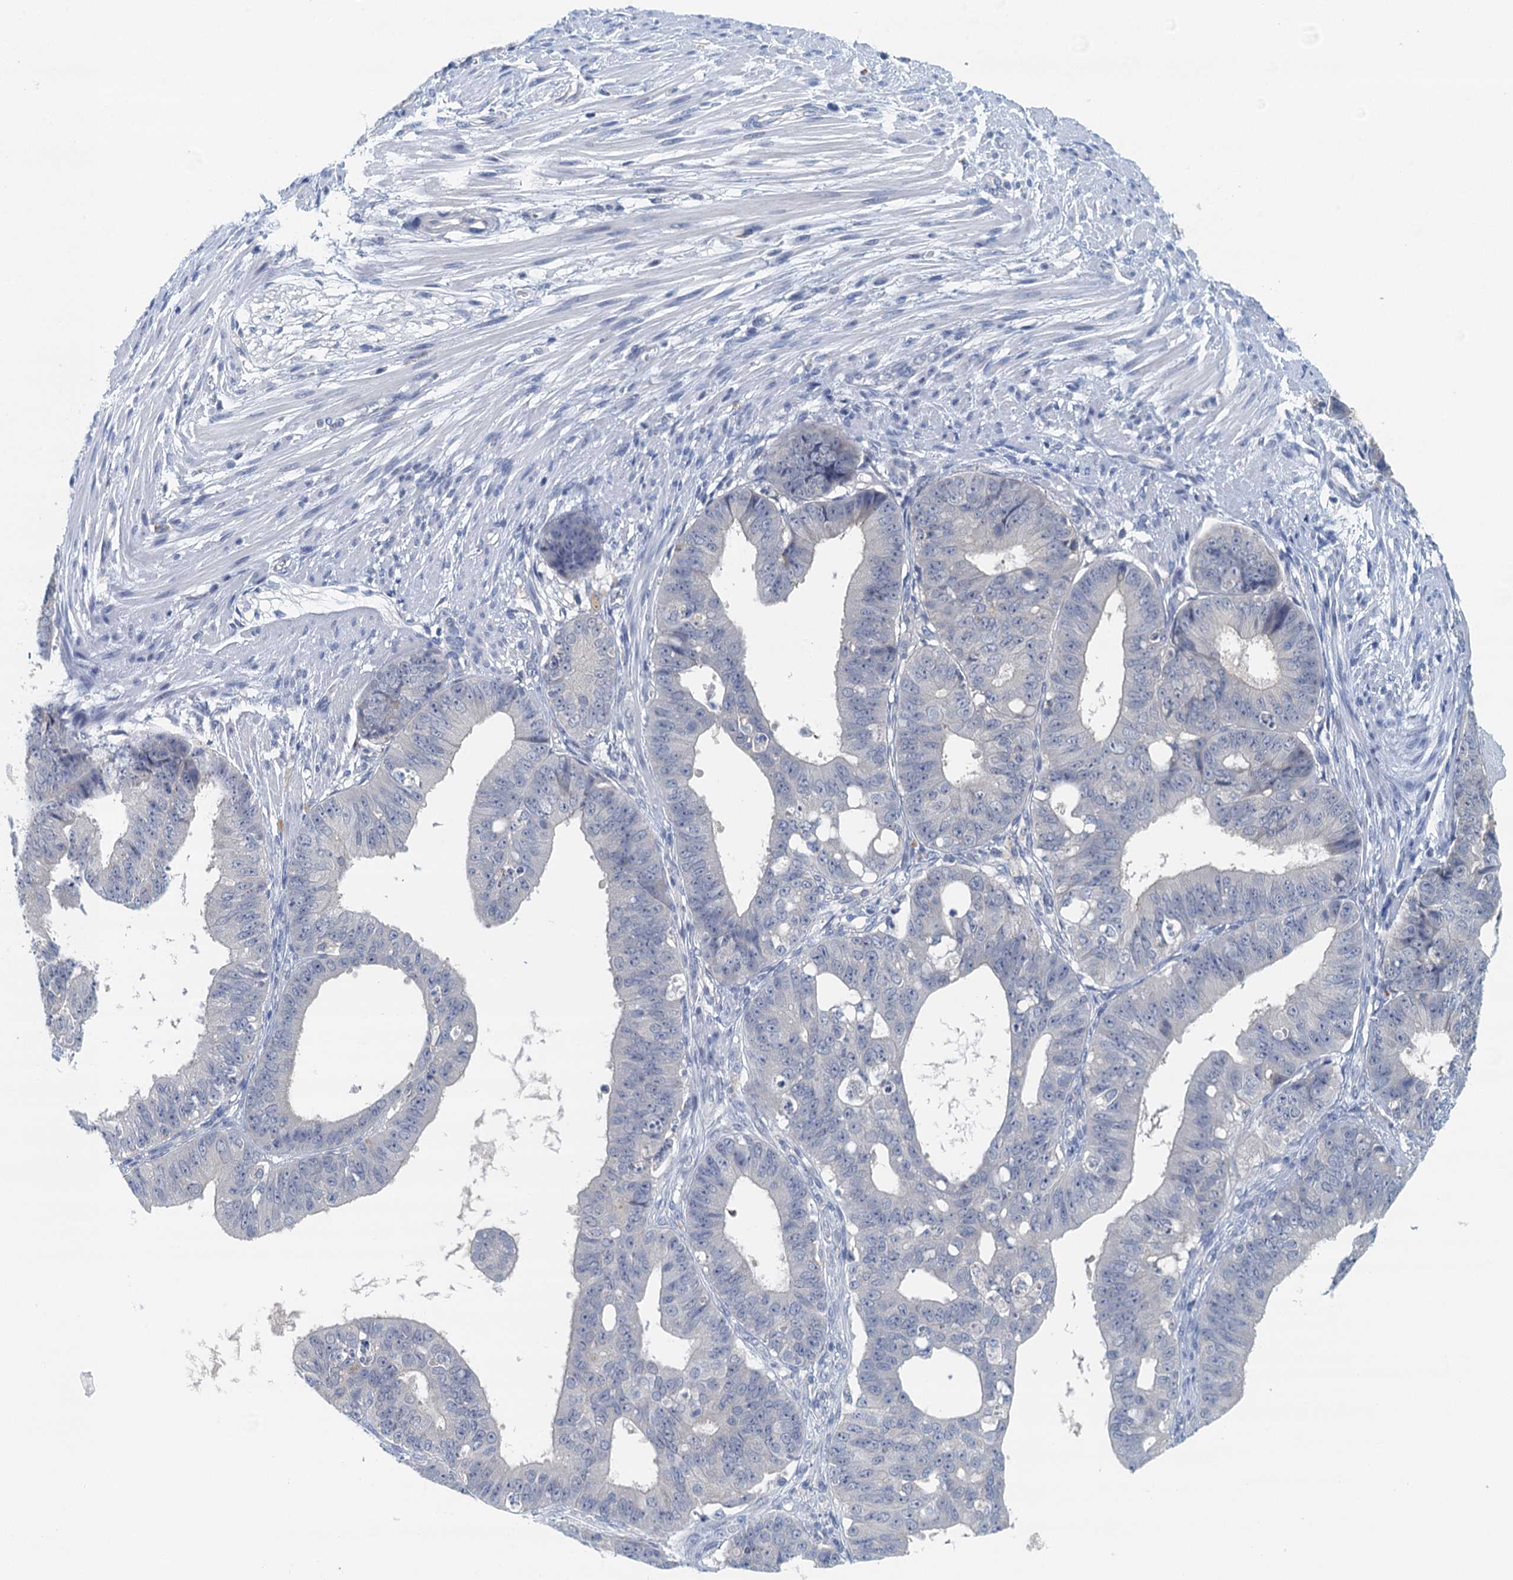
{"staining": {"intensity": "negative", "quantity": "none", "location": "none"}, "tissue": "ovarian cancer", "cell_type": "Tumor cells", "image_type": "cancer", "snomed": [{"axis": "morphology", "description": "Carcinoma, endometroid"}, {"axis": "topography", "description": "Appendix"}, {"axis": "topography", "description": "Ovary"}], "caption": "Image shows no significant protein staining in tumor cells of ovarian cancer.", "gene": "NUBP2", "patient": {"sex": "female", "age": 42}}